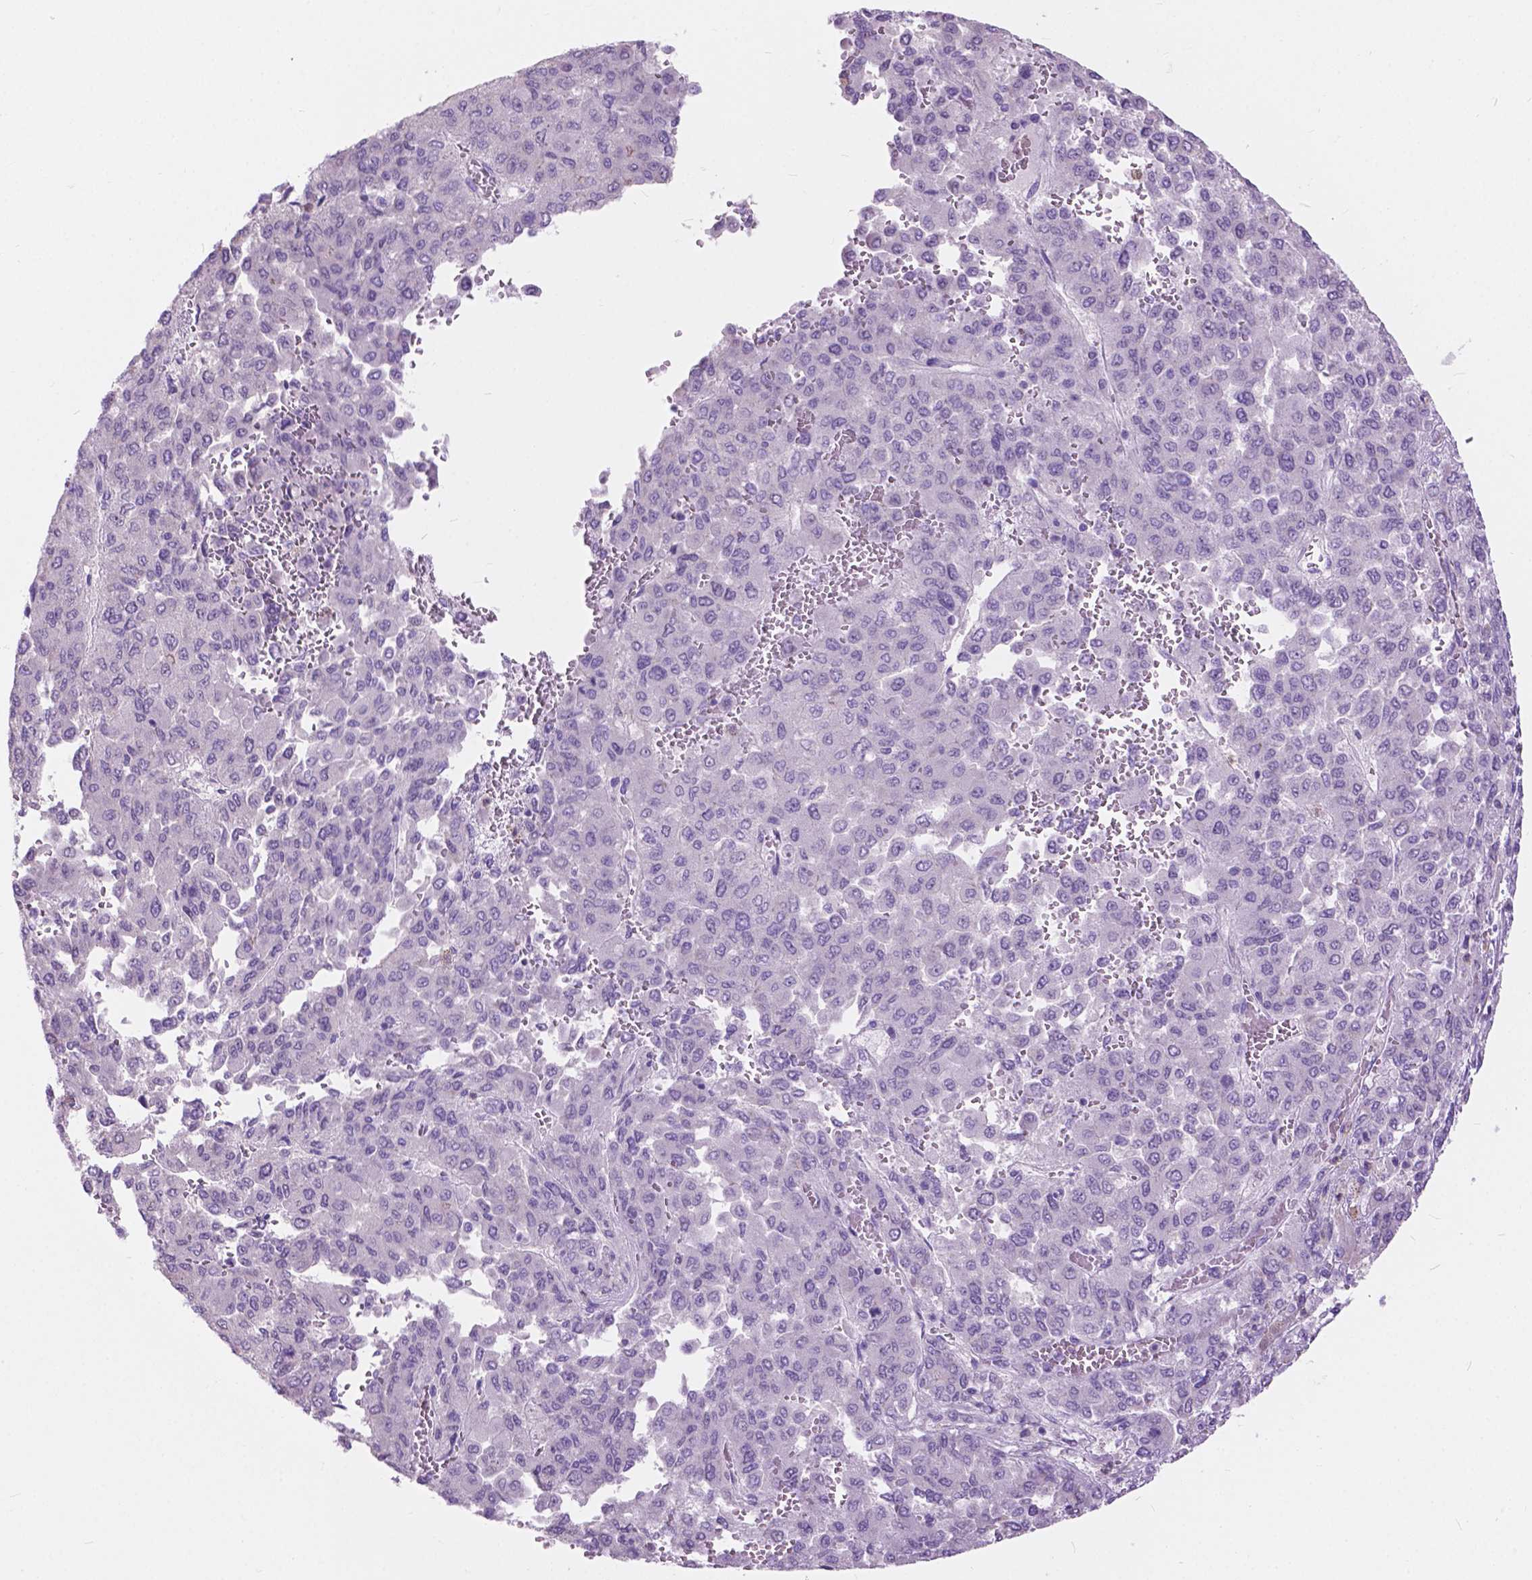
{"staining": {"intensity": "negative", "quantity": "none", "location": "none"}, "tissue": "liver cancer", "cell_type": "Tumor cells", "image_type": "cancer", "snomed": [{"axis": "morphology", "description": "Carcinoma, Hepatocellular, NOS"}, {"axis": "topography", "description": "Liver"}], "caption": "Liver cancer (hepatocellular carcinoma) stained for a protein using immunohistochemistry (IHC) reveals no expression tumor cells.", "gene": "PRR35", "patient": {"sex": "female", "age": 41}}